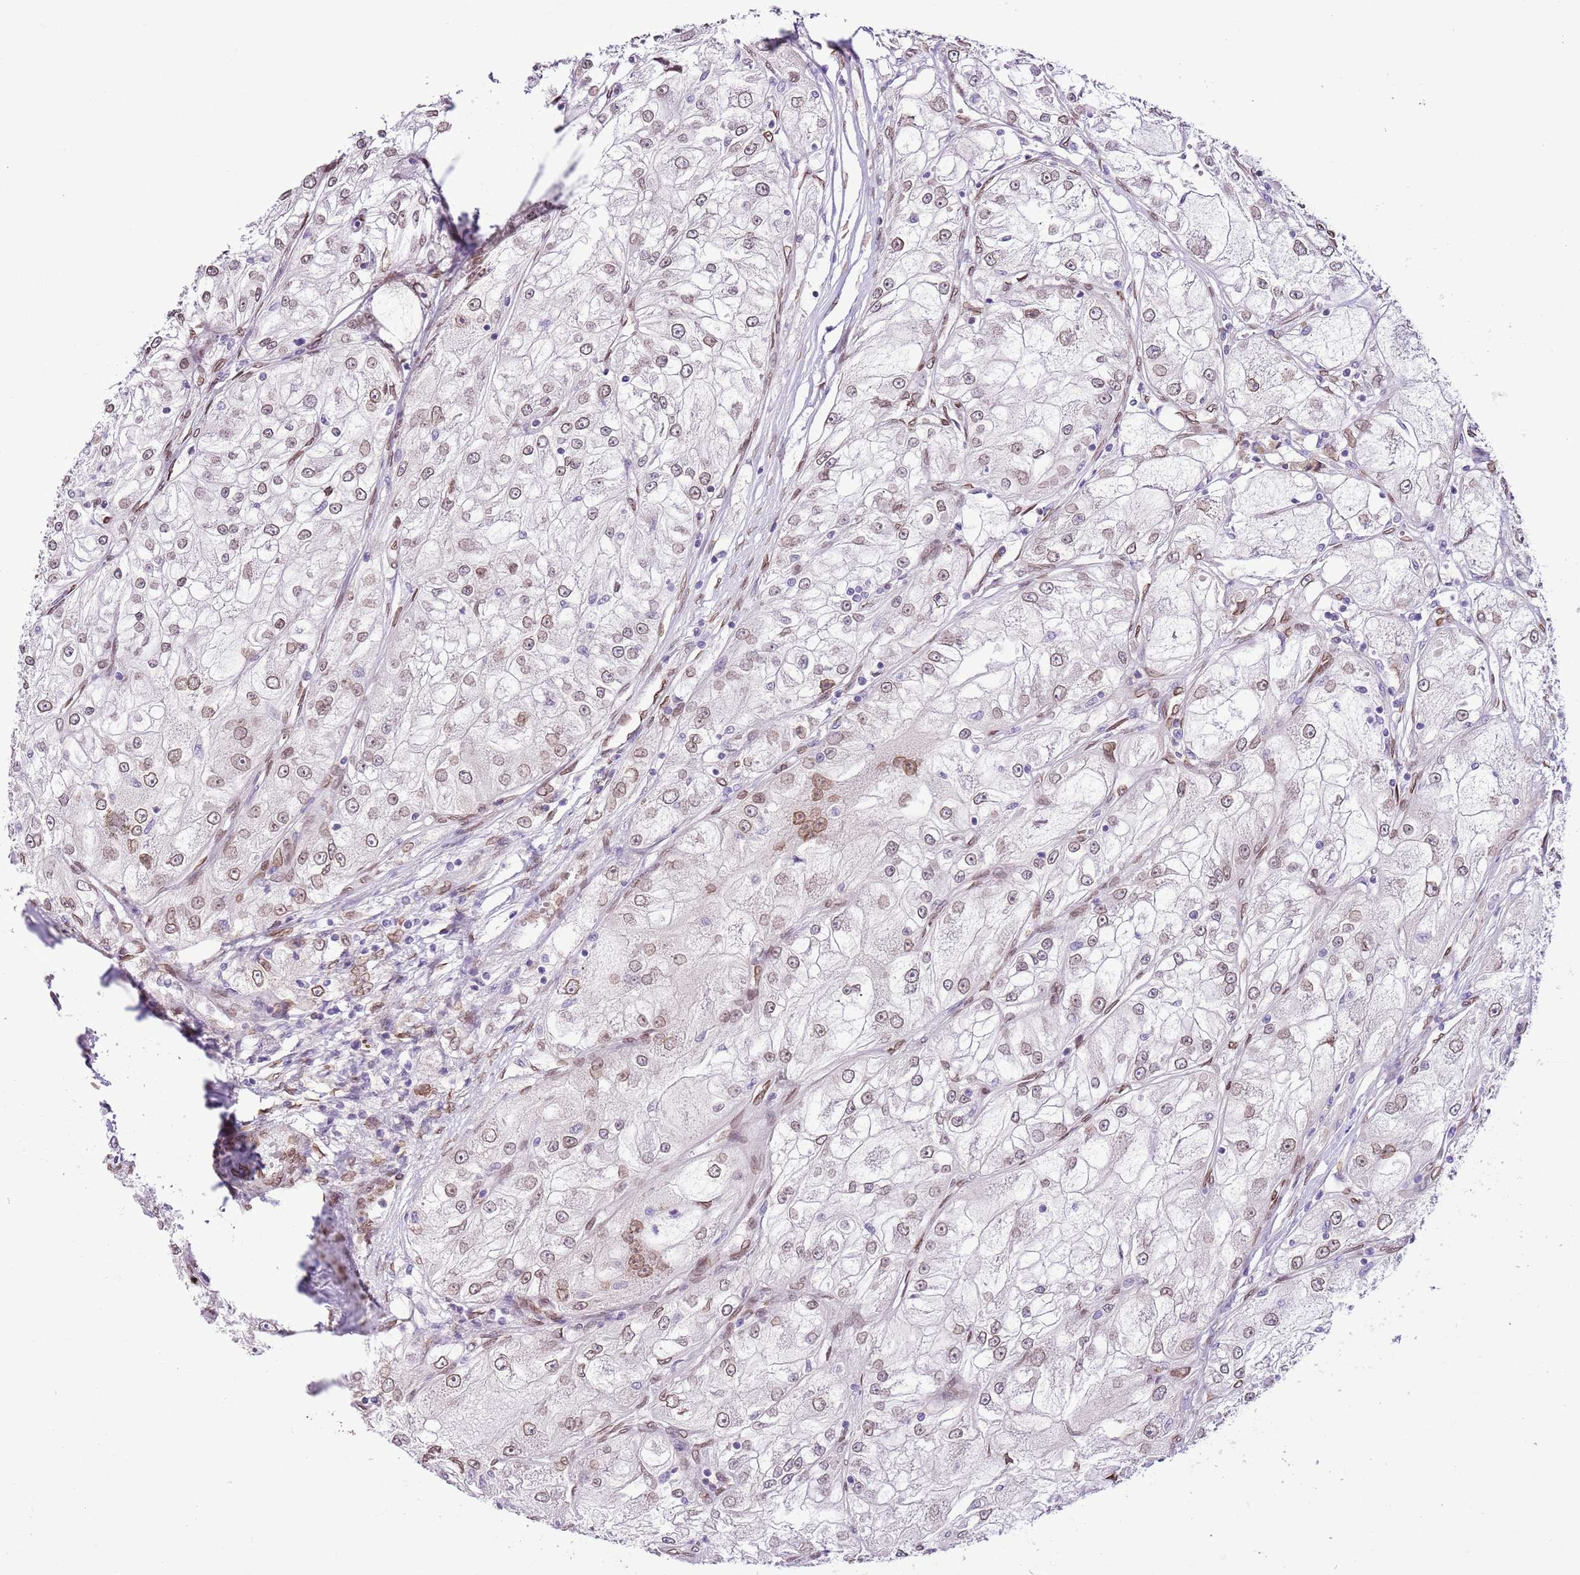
{"staining": {"intensity": "moderate", "quantity": "25%-75%", "location": "cytoplasmic/membranous,nuclear"}, "tissue": "renal cancer", "cell_type": "Tumor cells", "image_type": "cancer", "snomed": [{"axis": "morphology", "description": "Adenocarcinoma, NOS"}, {"axis": "topography", "description": "Kidney"}], "caption": "An immunohistochemistry (IHC) photomicrograph of tumor tissue is shown. Protein staining in brown shows moderate cytoplasmic/membranous and nuclear positivity in renal cancer within tumor cells. The protein of interest is shown in brown color, while the nuclei are stained blue.", "gene": "ZGLP1", "patient": {"sex": "female", "age": 72}}